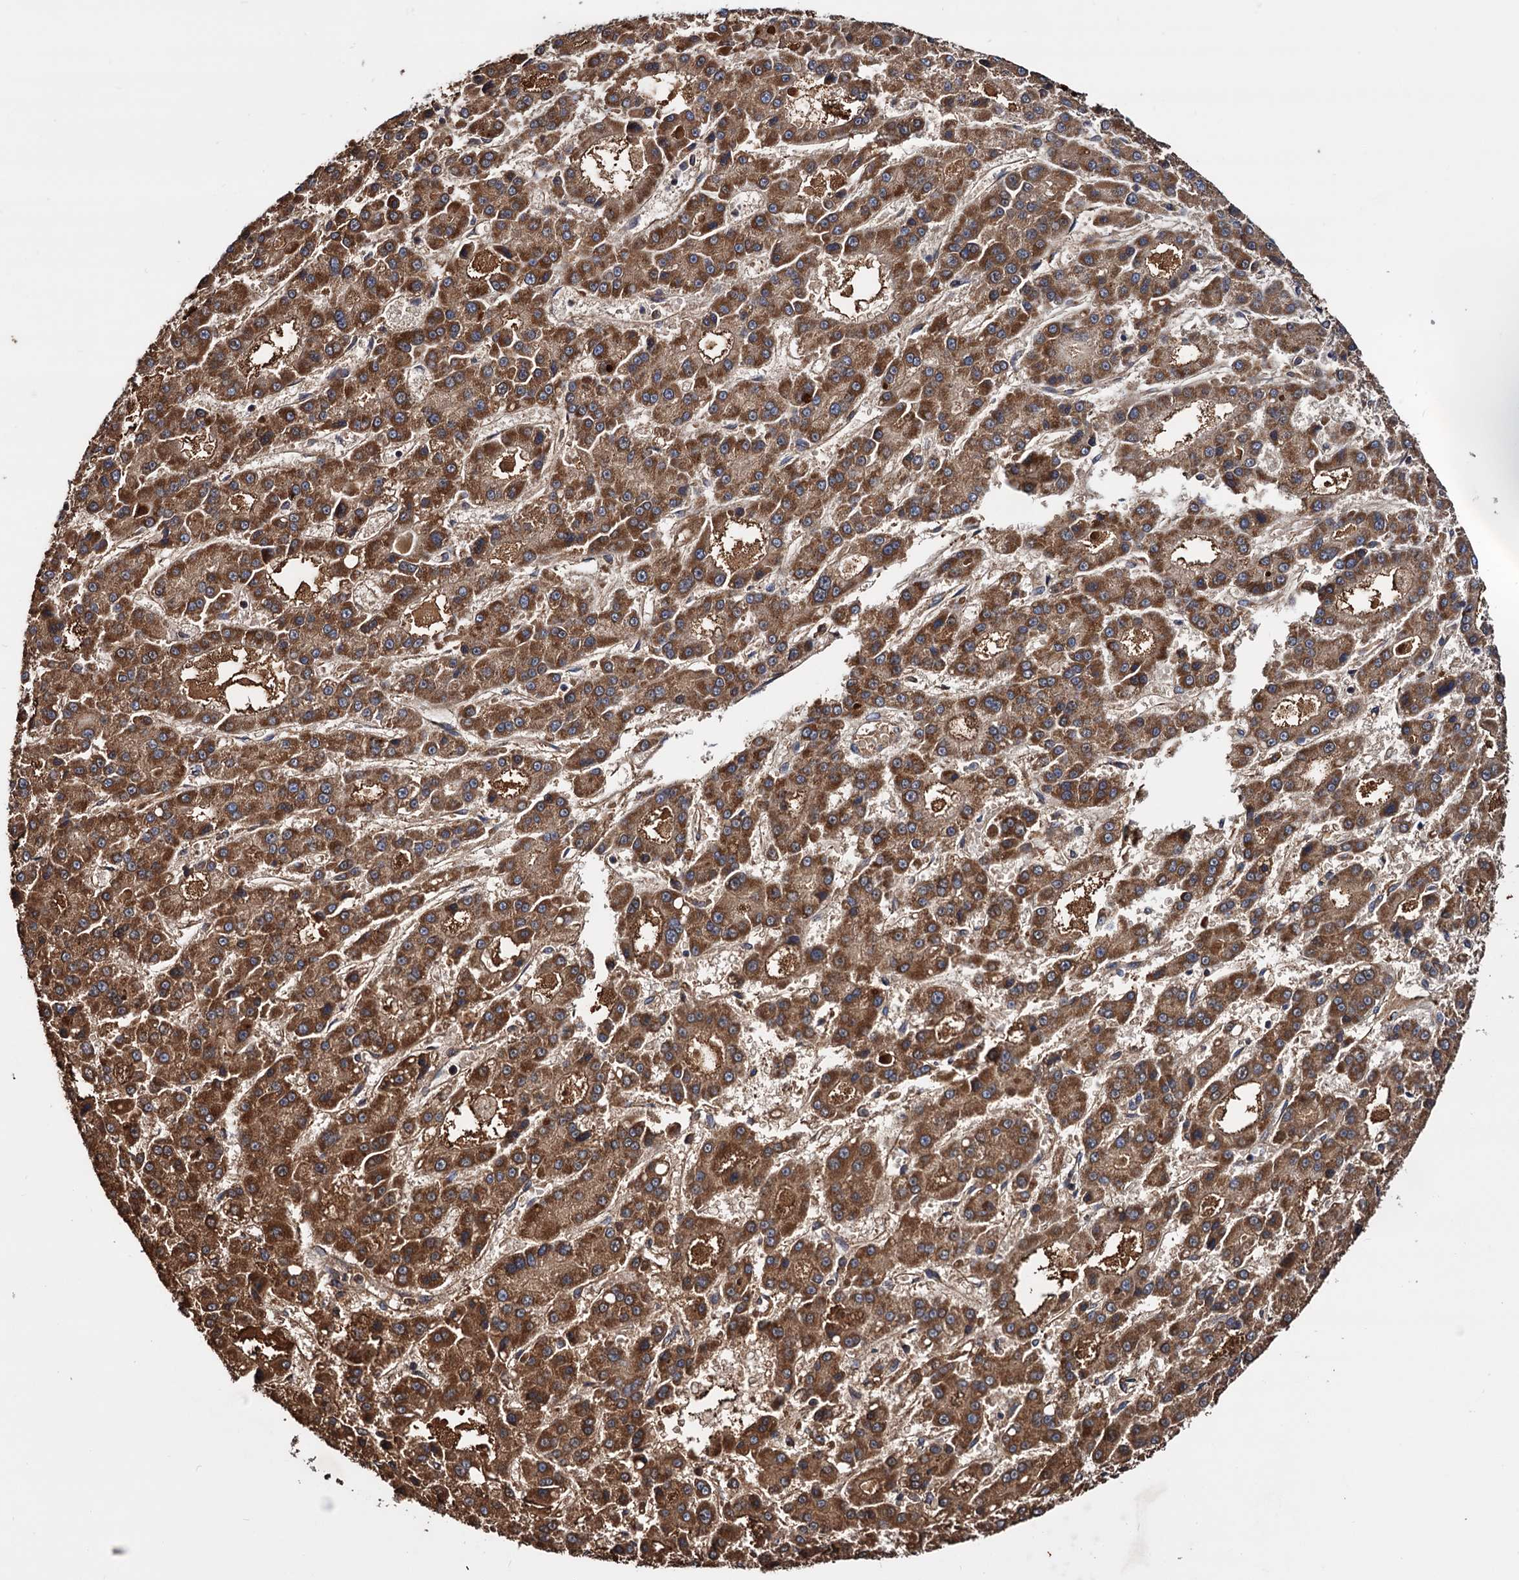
{"staining": {"intensity": "moderate", "quantity": ">75%", "location": "cytoplasmic/membranous"}, "tissue": "liver cancer", "cell_type": "Tumor cells", "image_type": "cancer", "snomed": [{"axis": "morphology", "description": "Carcinoma, Hepatocellular, NOS"}, {"axis": "topography", "description": "Liver"}], "caption": "A medium amount of moderate cytoplasmic/membranous positivity is identified in approximately >75% of tumor cells in liver cancer (hepatocellular carcinoma) tissue.", "gene": "MRPL42", "patient": {"sex": "male", "age": 70}}